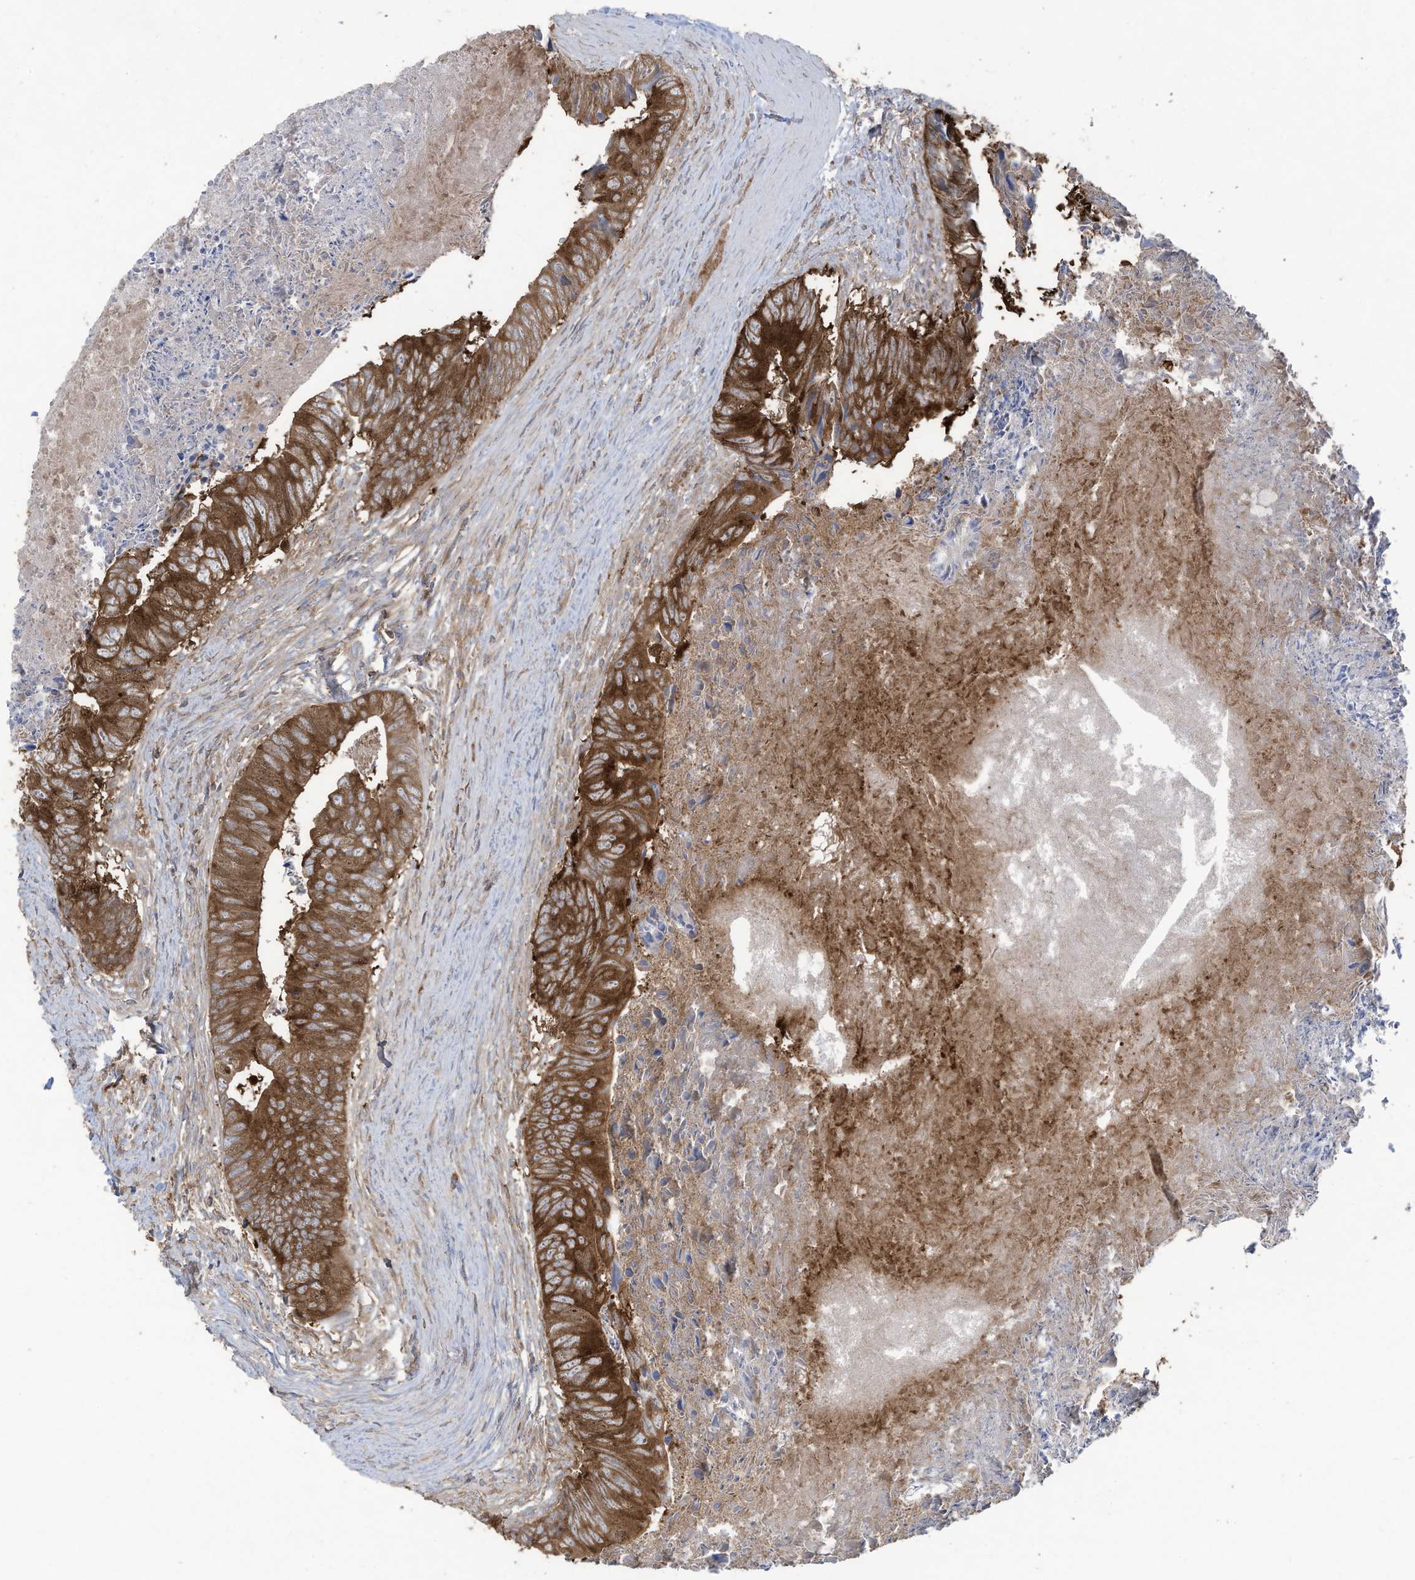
{"staining": {"intensity": "strong", "quantity": ">75%", "location": "cytoplasmic/membranous"}, "tissue": "colorectal cancer", "cell_type": "Tumor cells", "image_type": "cancer", "snomed": [{"axis": "morphology", "description": "Adenocarcinoma, NOS"}, {"axis": "topography", "description": "Colon"}], "caption": "Tumor cells show high levels of strong cytoplasmic/membranous expression in approximately >75% of cells in colorectal adenocarcinoma.", "gene": "OLA1", "patient": {"sex": "female", "age": 67}}